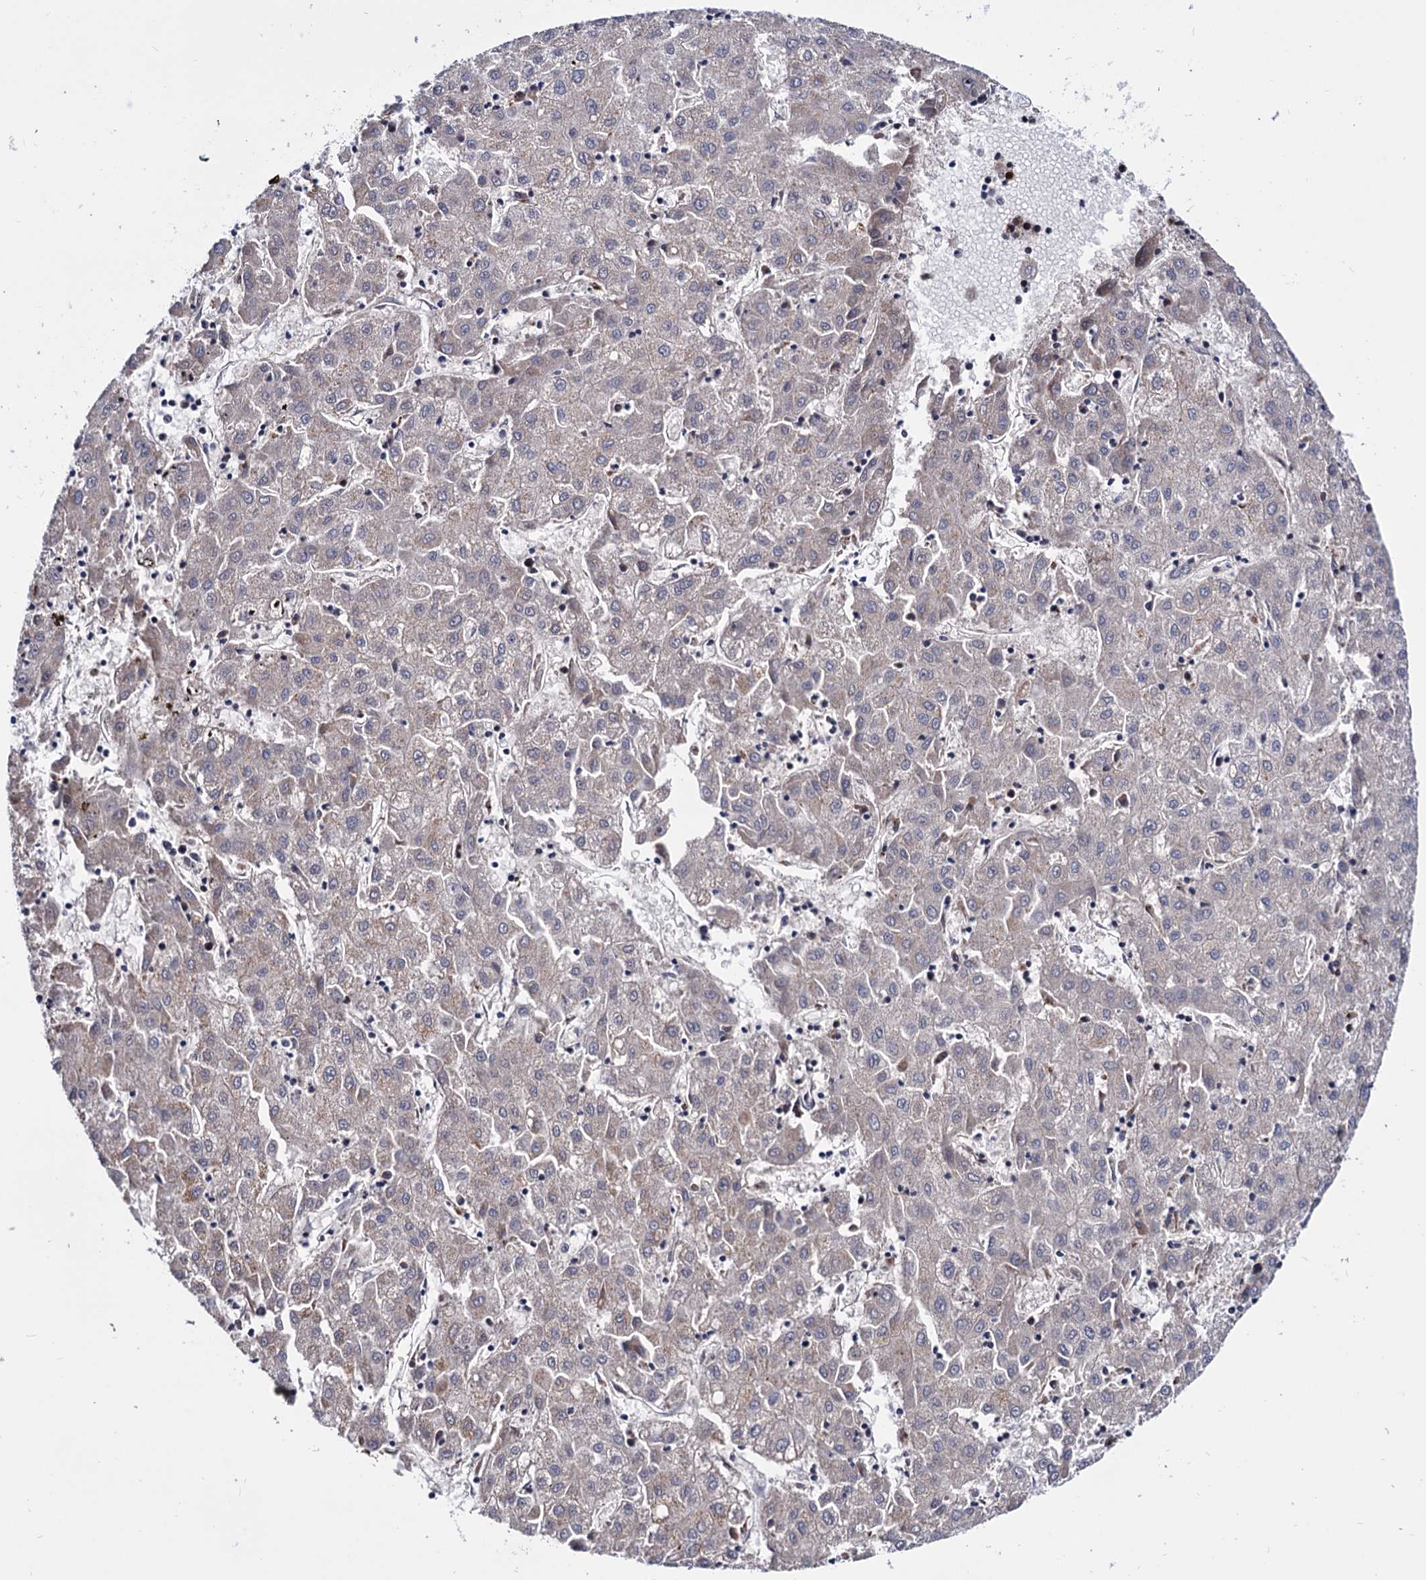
{"staining": {"intensity": "negative", "quantity": "none", "location": "none"}, "tissue": "liver cancer", "cell_type": "Tumor cells", "image_type": "cancer", "snomed": [{"axis": "morphology", "description": "Carcinoma, Hepatocellular, NOS"}, {"axis": "topography", "description": "Liver"}], "caption": "Immunohistochemistry micrograph of neoplastic tissue: liver hepatocellular carcinoma stained with DAB (3,3'-diaminobenzidine) exhibits no significant protein staining in tumor cells.", "gene": "RNASEH2B", "patient": {"sex": "male", "age": 72}}